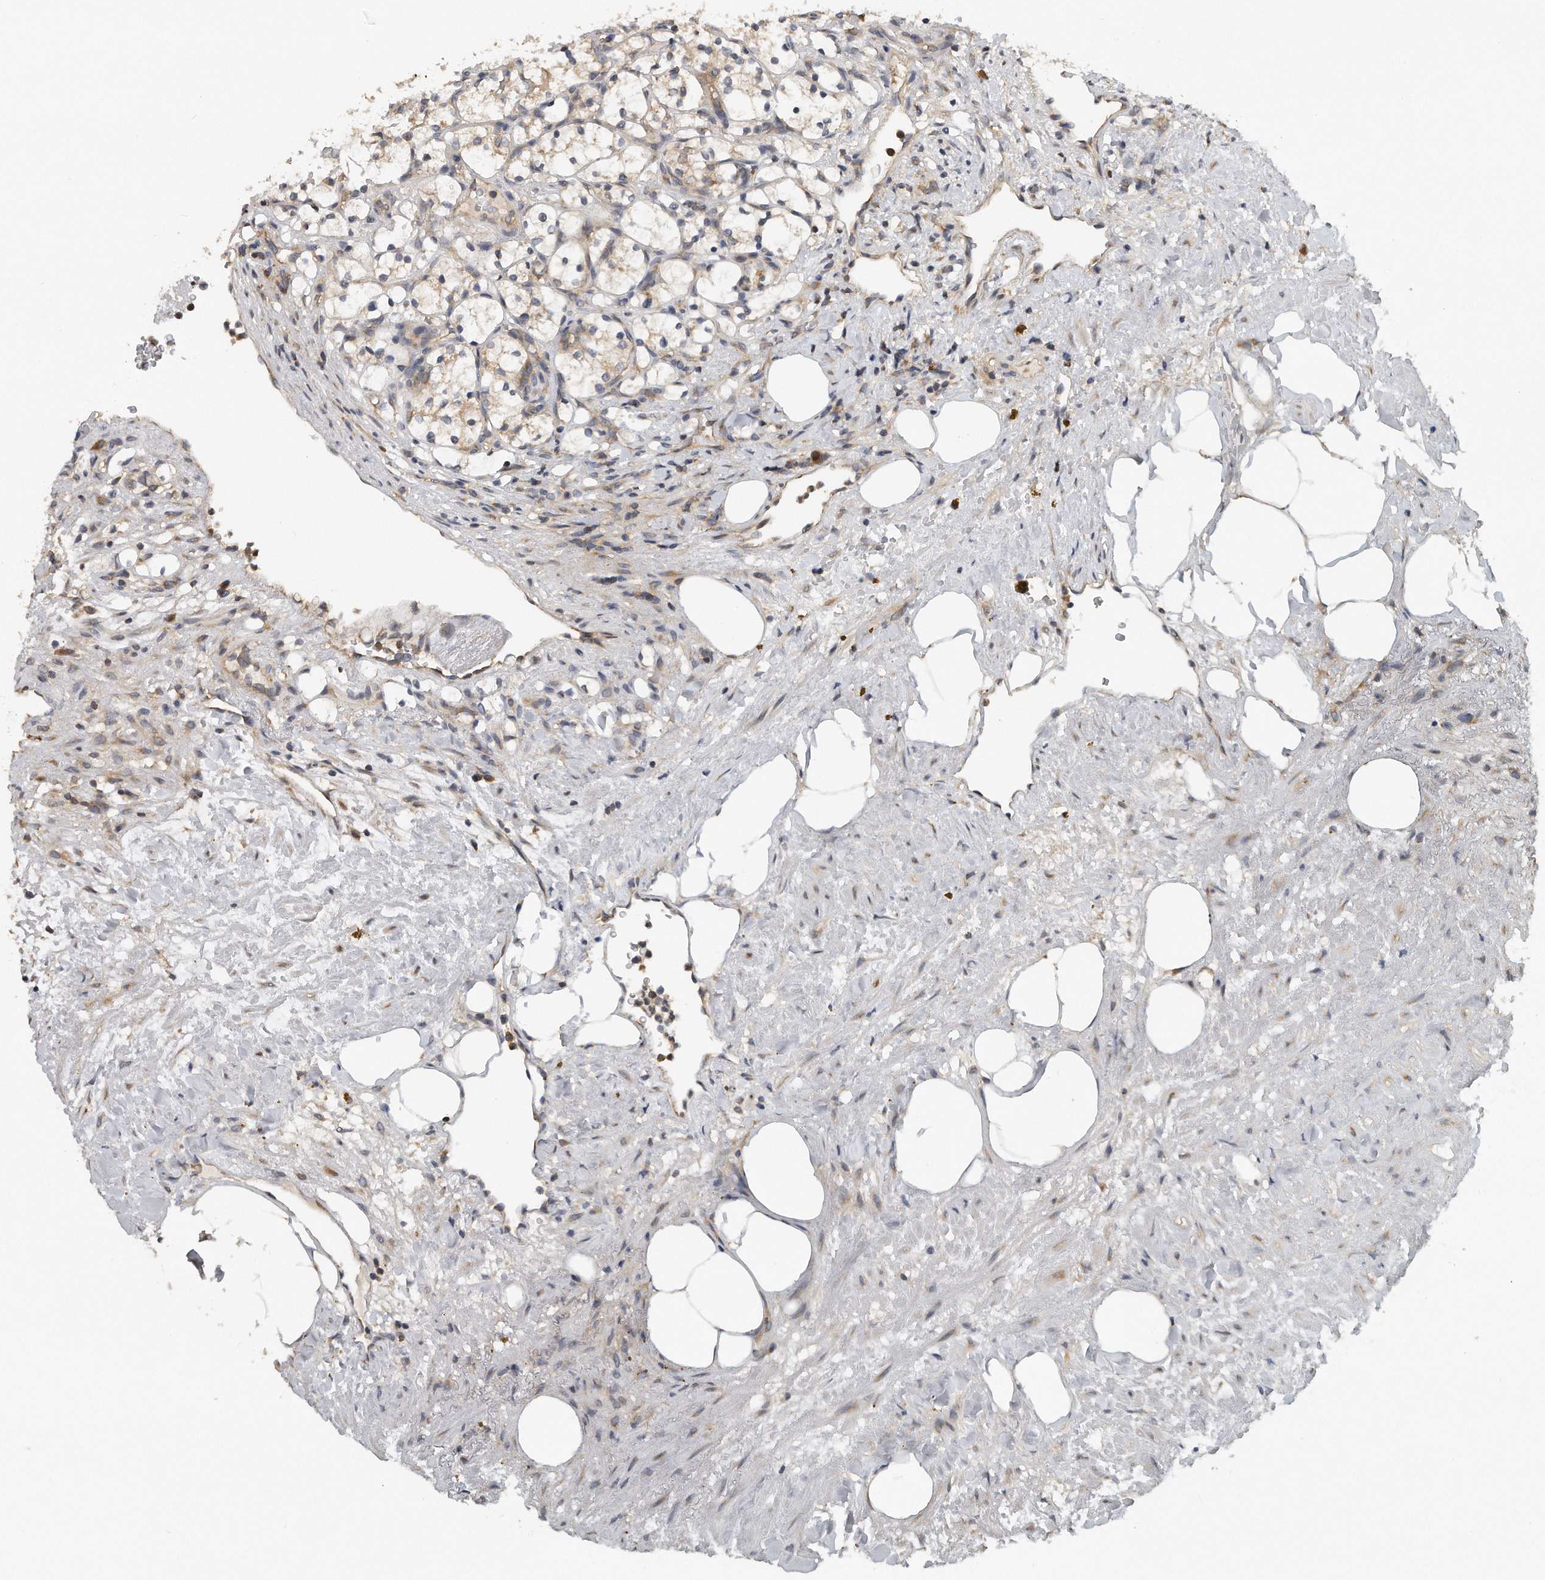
{"staining": {"intensity": "negative", "quantity": "none", "location": "none"}, "tissue": "renal cancer", "cell_type": "Tumor cells", "image_type": "cancer", "snomed": [{"axis": "morphology", "description": "Adenocarcinoma, NOS"}, {"axis": "topography", "description": "Kidney"}], "caption": "Image shows no protein positivity in tumor cells of renal cancer tissue.", "gene": "EIF3I", "patient": {"sex": "female", "age": 69}}